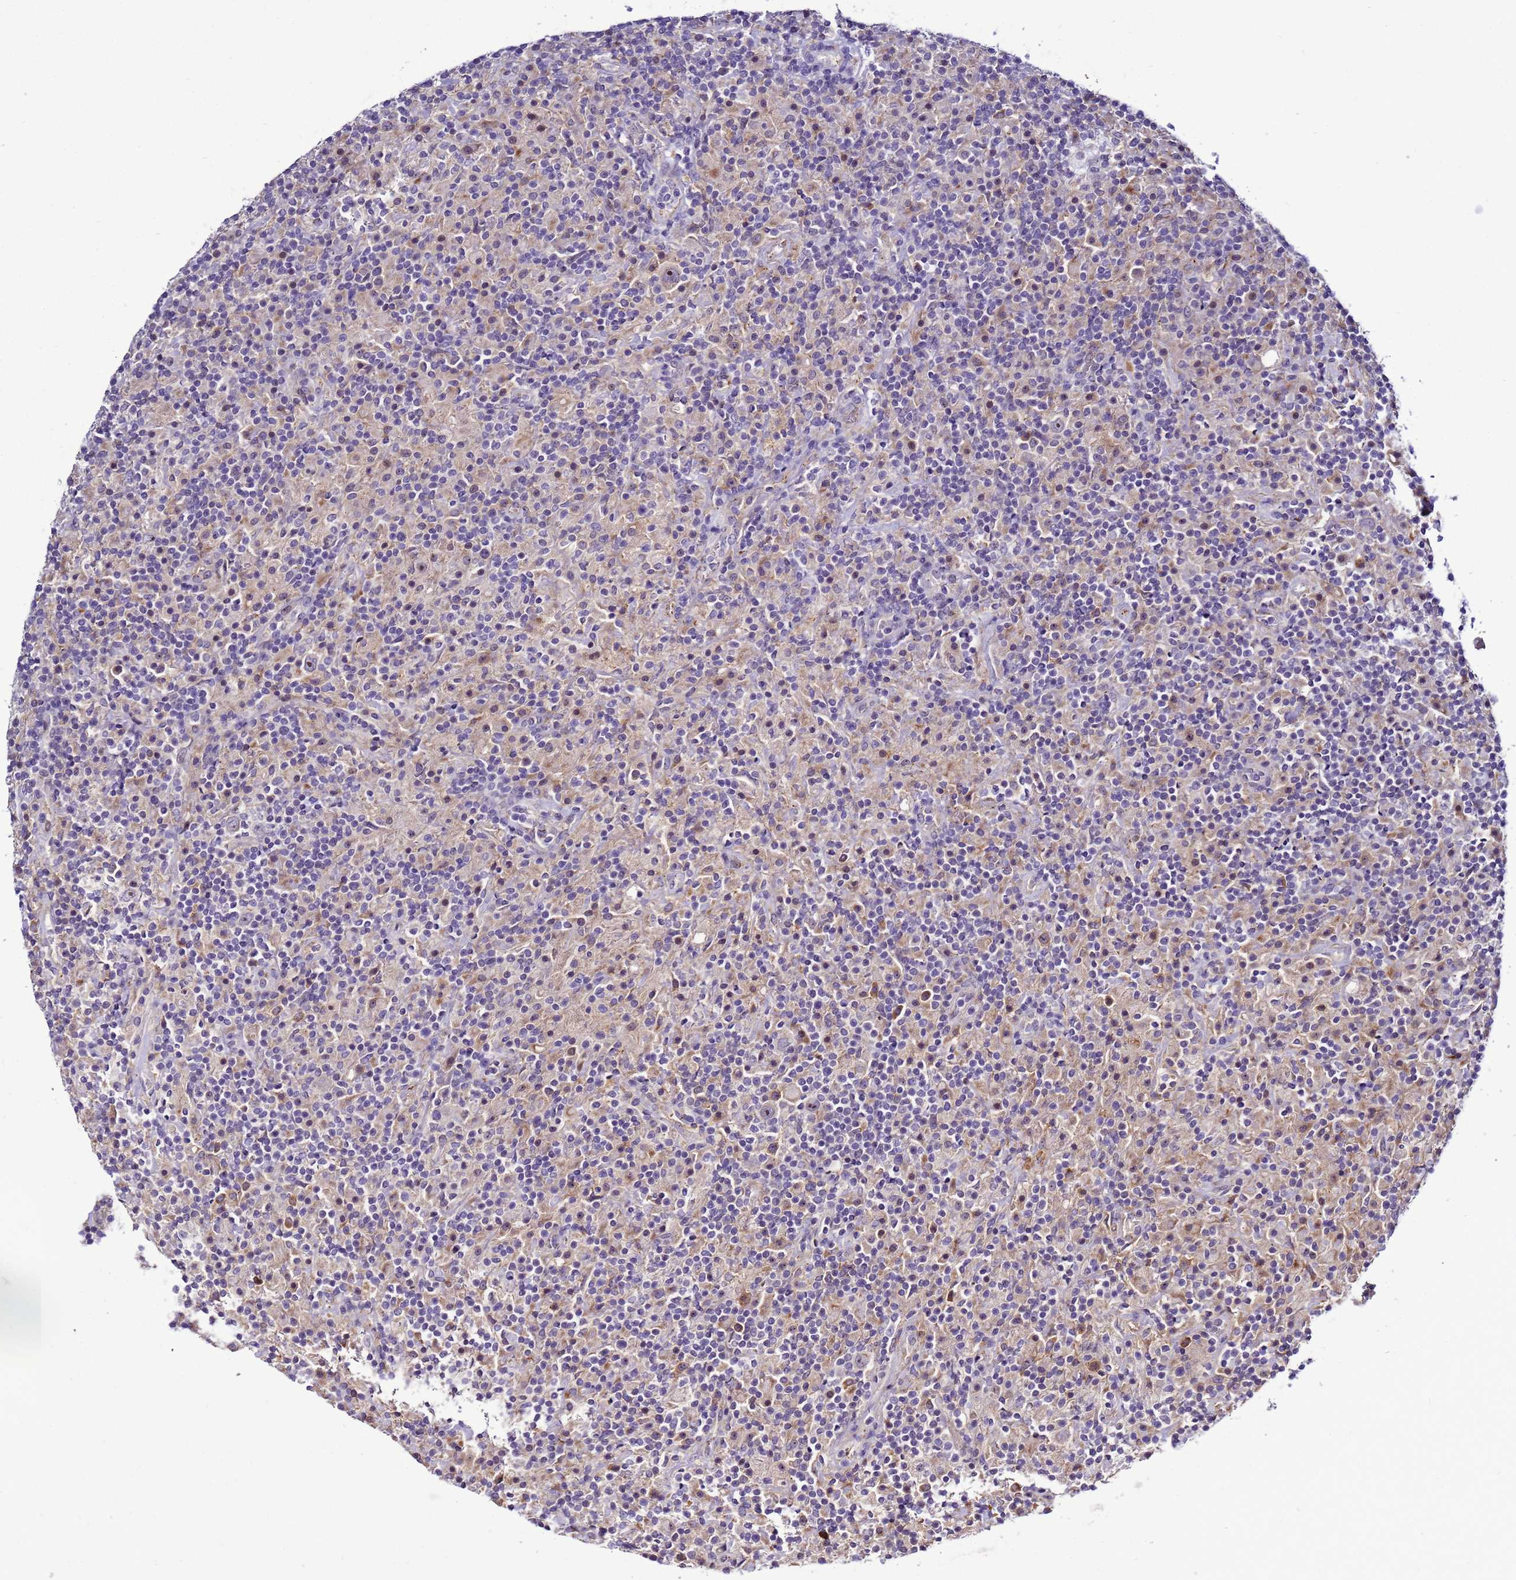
{"staining": {"intensity": "moderate", "quantity": "<25%", "location": "nuclear"}, "tissue": "lymphoma", "cell_type": "Tumor cells", "image_type": "cancer", "snomed": [{"axis": "morphology", "description": "Hodgkin's disease, NOS"}, {"axis": "topography", "description": "Lymph node"}], "caption": "Tumor cells exhibit moderate nuclear positivity in about <25% of cells in Hodgkin's disease.", "gene": "NOL8", "patient": {"sex": "male", "age": 70}}